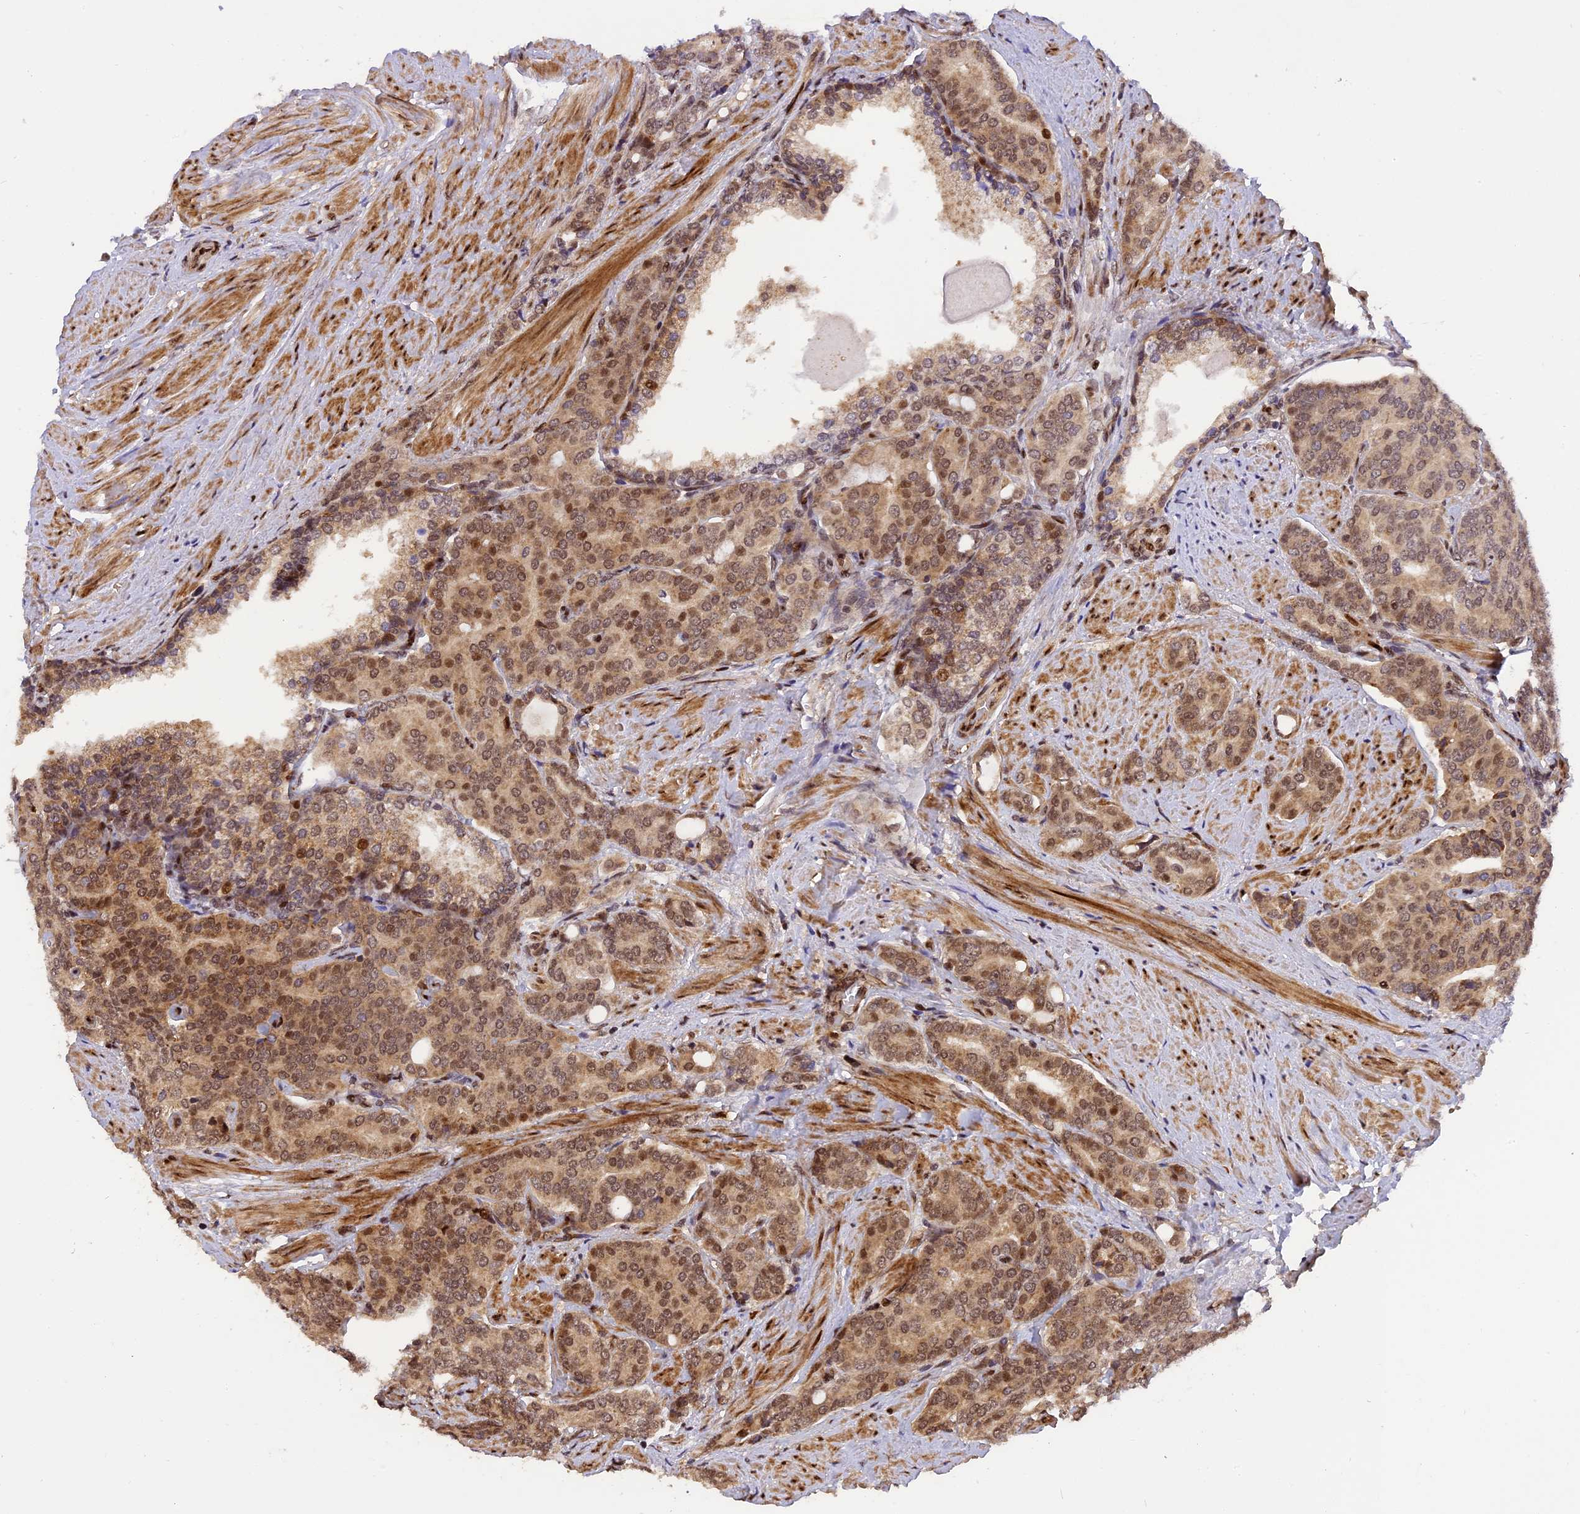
{"staining": {"intensity": "moderate", "quantity": ">75%", "location": "cytoplasmic/membranous,nuclear"}, "tissue": "prostate cancer", "cell_type": "Tumor cells", "image_type": "cancer", "snomed": [{"axis": "morphology", "description": "Adenocarcinoma, High grade"}, {"axis": "topography", "description": "Prostate"}], "caption": "About >75% of tumor cells in human prostate adenocarcinoma (high-grade) display moderate cytoplasmic/membranous and nuclear protein expression as visualized by brown immunohistochemical staining.", "gene": "MICALL1", "patient": {"sex": "male", "age": 67}}